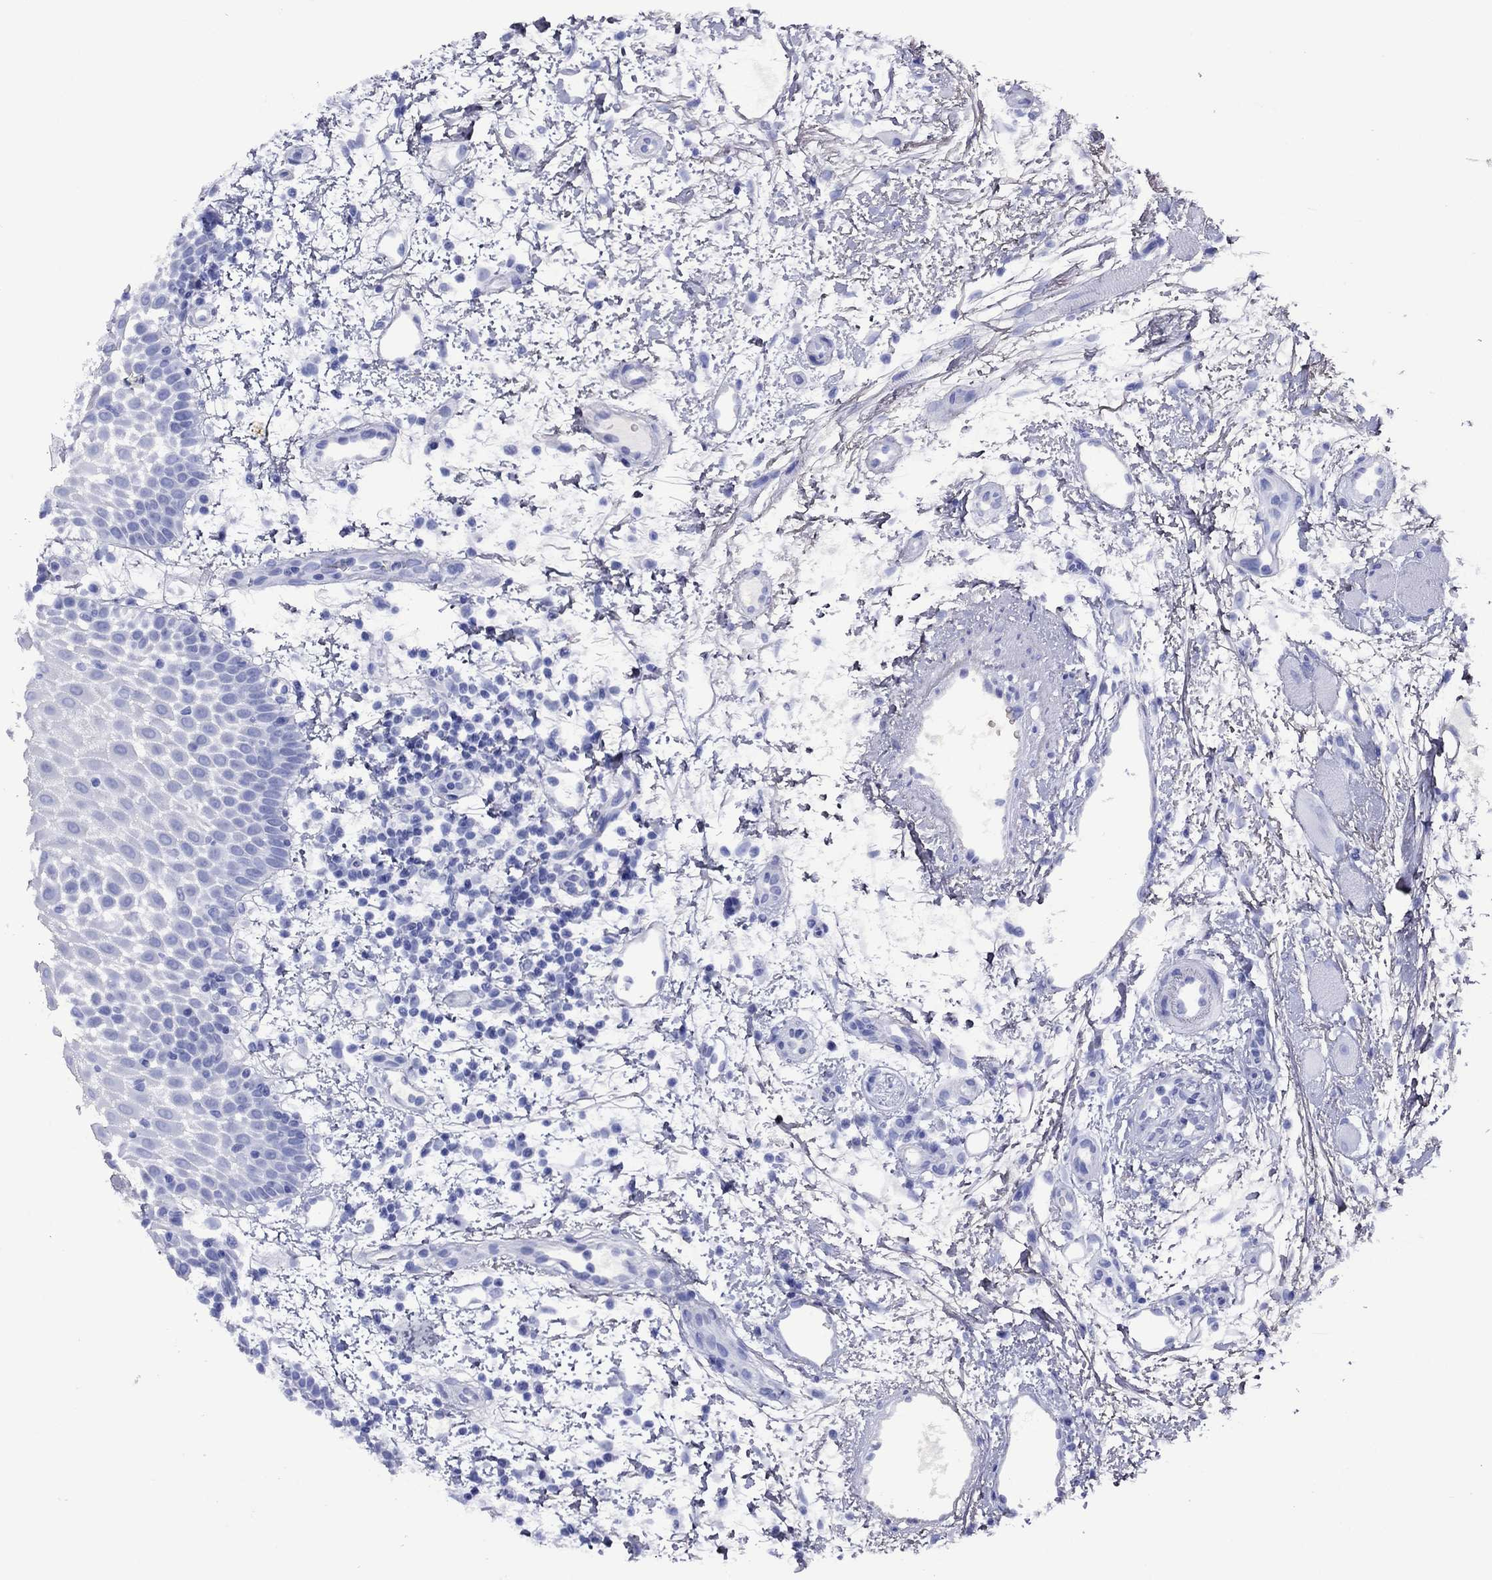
{"staining": {"intensity": "negative", "quantity": "none", "location": "none"}, "tissue": "oral mucosa", "cell_type": "Squamous epithelial cells", "image_type": "normal", "snomed": [{"axis": "morphology", "description": "Normal tissue, NOS"}, {"axis": "morphology", "description": "Squamous cell carcinoma, NOS"}, {"axis": "topography", "description": "Oral tissue"}, {"axis": "topography", "description": "Head-Neck"}], "caption": "IHC micrograph of normal oral mucosa stained for a protein (brown), which reveals no expression in squamous epithelial cells. (DAB (3,3'-diaminobenzidine) IHC, high magnification).", "gene": "APOA2", "patient": {"sex": "female", "age": 75}}